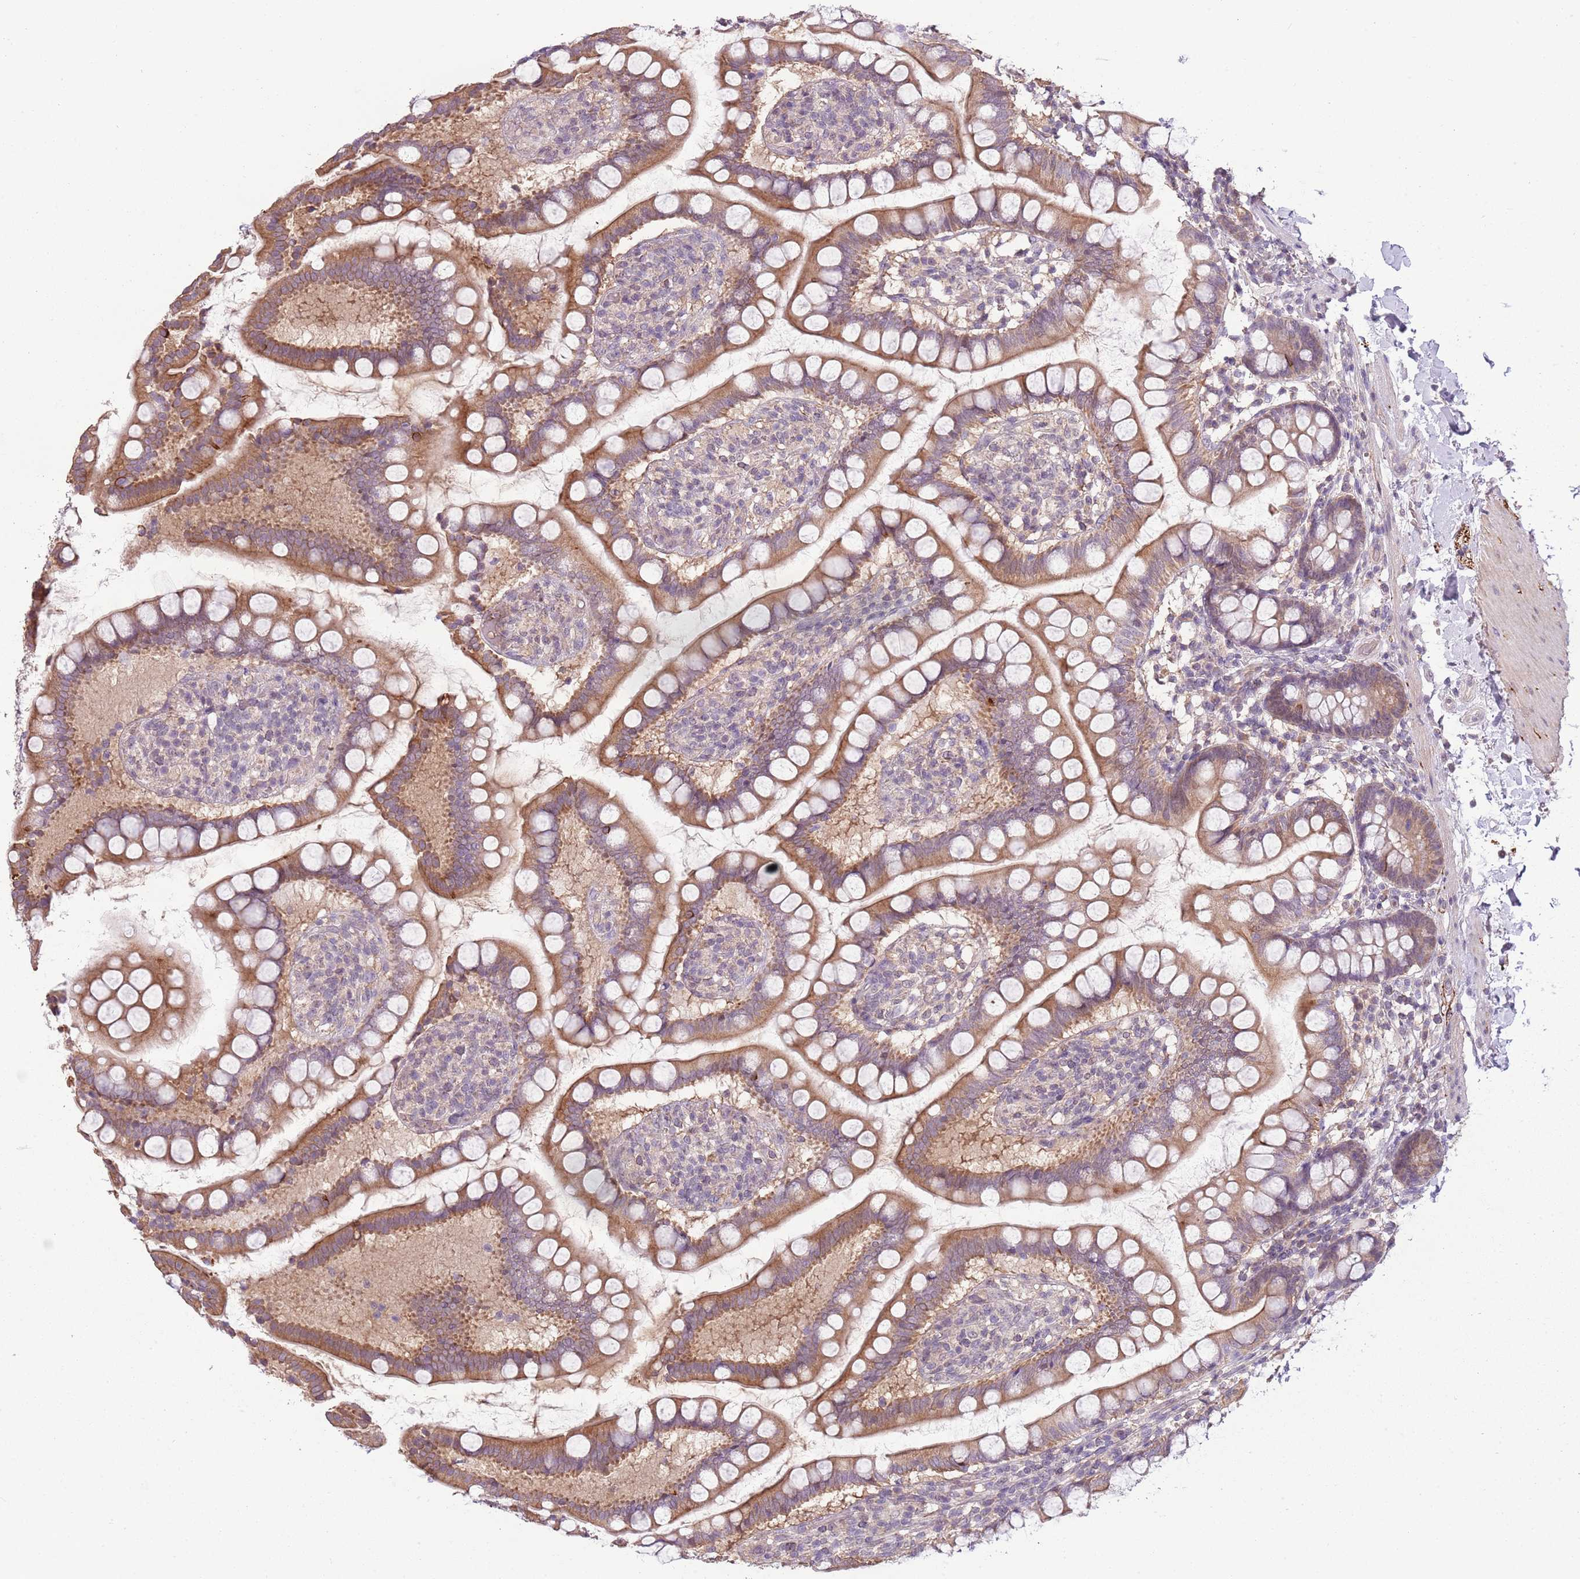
{"staining": {"intensity": "moderate", "quantity": ">75%", "location": "cytoplasmic/membranous"}, "tissue": "small intestine", "cell_type": "Glandular cells", "image_type": "normal", "snomed": [{"axis": "morphology", "description": "Normal tissue, NOS"}, {"axis": "topography", "description": "Small intestine"}], "caption": "DAB immunohistochemical staining of unremarkable small intestine shows moderate cytoplasmic/membranous protein positivity in approximately >75% of glandular cells.", "gene": "TEKT4", "patient": {"sex": "female", "age": 84}}